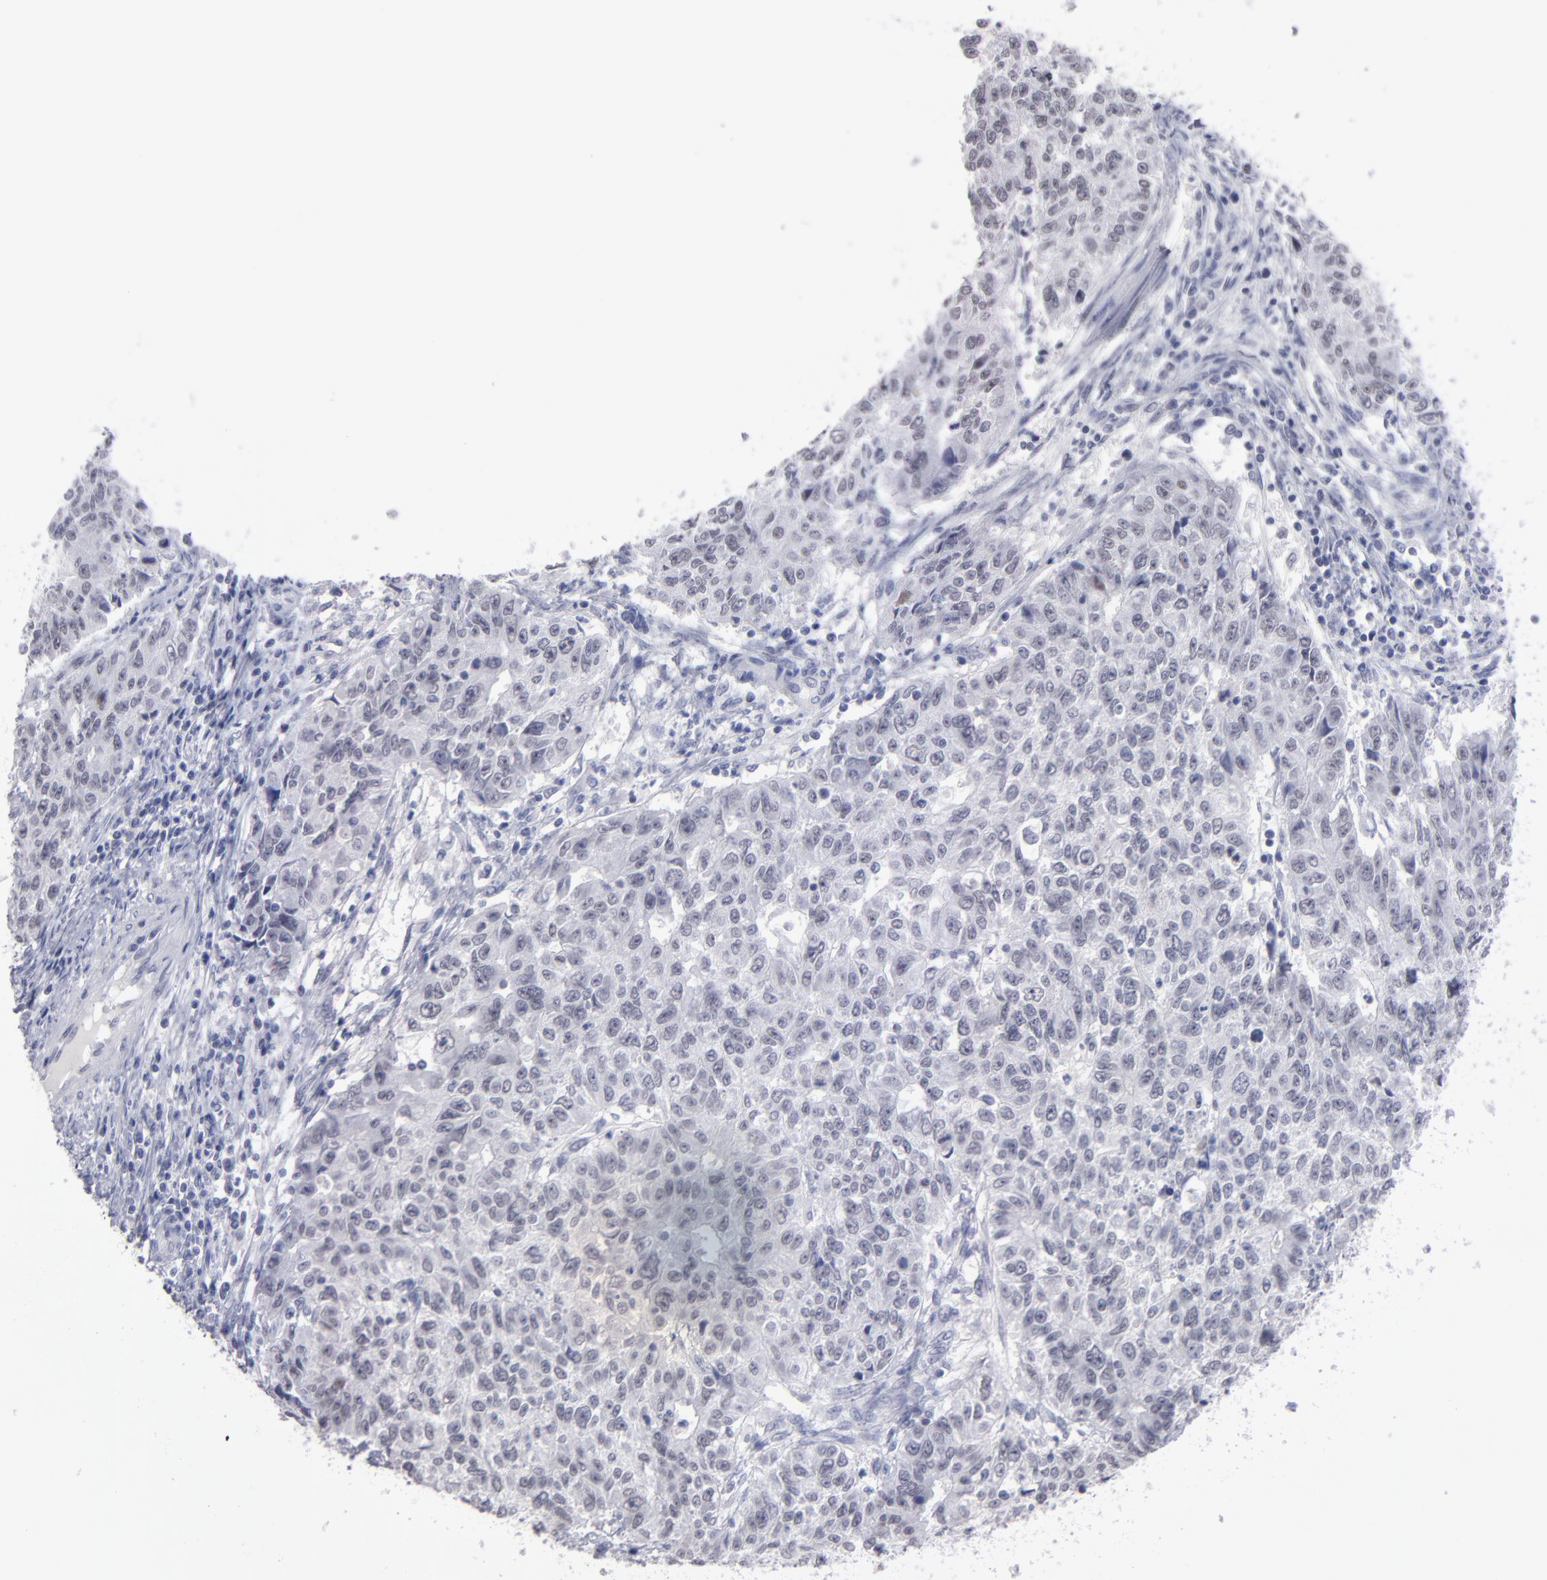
{"staining": {"intensity": "weak", "quantity": "25%-75%", "location": "nuclear"}, "tissue": "endometrial cancer", "cell_type": "Tumor cells", "image_type": "cancer", "snomed": [{"axis": "morphology", "description": "Adenocarcinoma, NOS"}, {"axis": "topography", "description": "Endometrium"}], "caption": "This histopathology image reveals immunohistochemistry (IHC) staining of endometrial adenocarcinoma, with low weak nuclear expression in approximately 25%-75% of tumor cells.", "gene": "TEX11", "patient": {"sex": "female", "age": 42}}